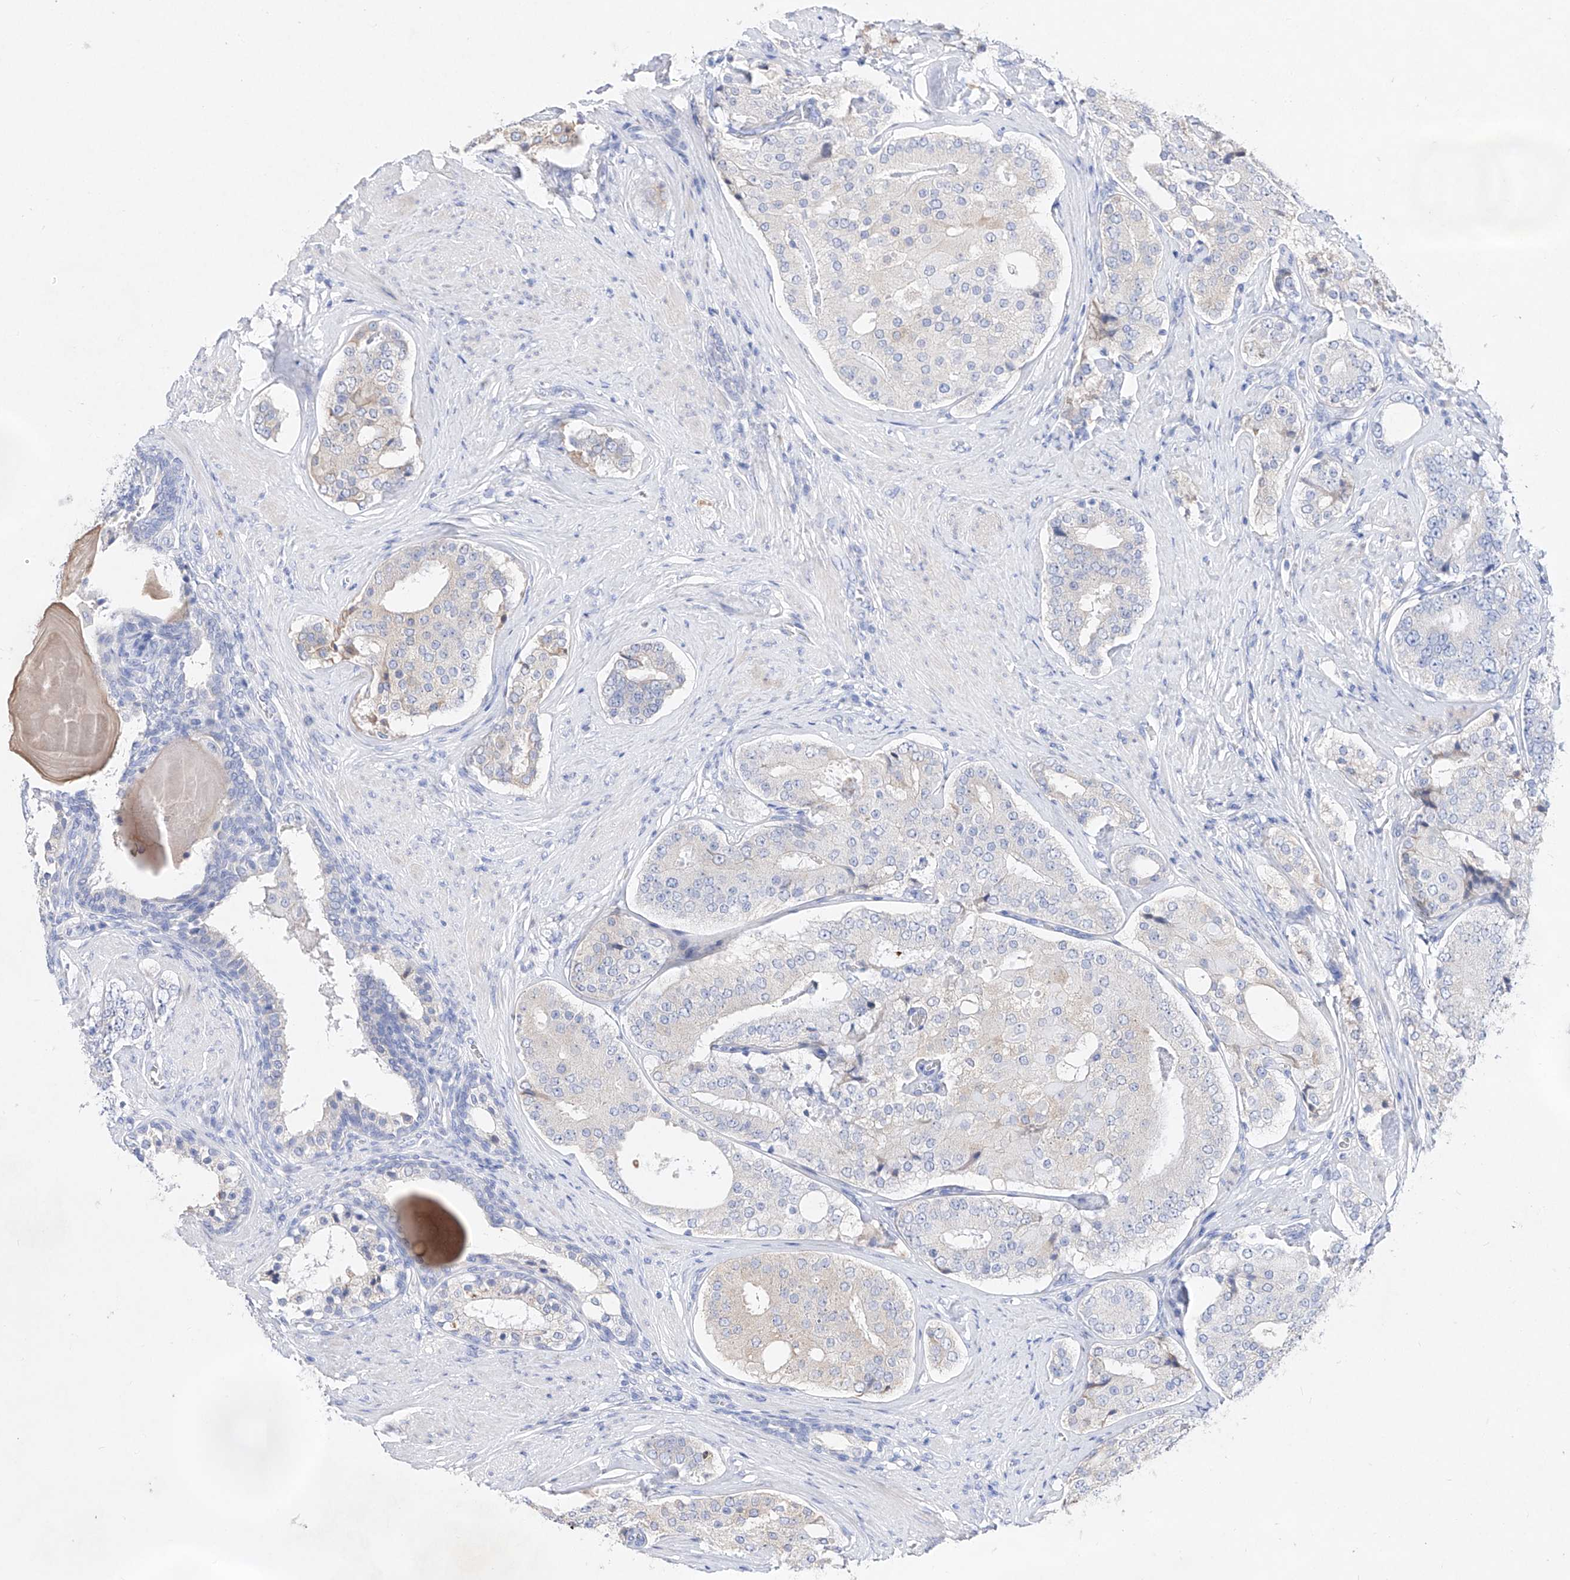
{"staining": {"intensity": "negative", "quantity": "none", "location": "none"}, "tissue": "prostate cancer", "cell_type": "Tumor cells", "image_type": "cancer", "snomed": [{"axis": "morphology", "description": "Adenocarcinoma, High grade"}, {"axis": "topography", "description": "Prostate"}], "caption": "A histopathology image of human prostate cancer (high-grade adenocarcinoma) is negative for staining in tumor cells.", "gene": "TM7SF2", "patient": {"sex": "male", "age": 56}}